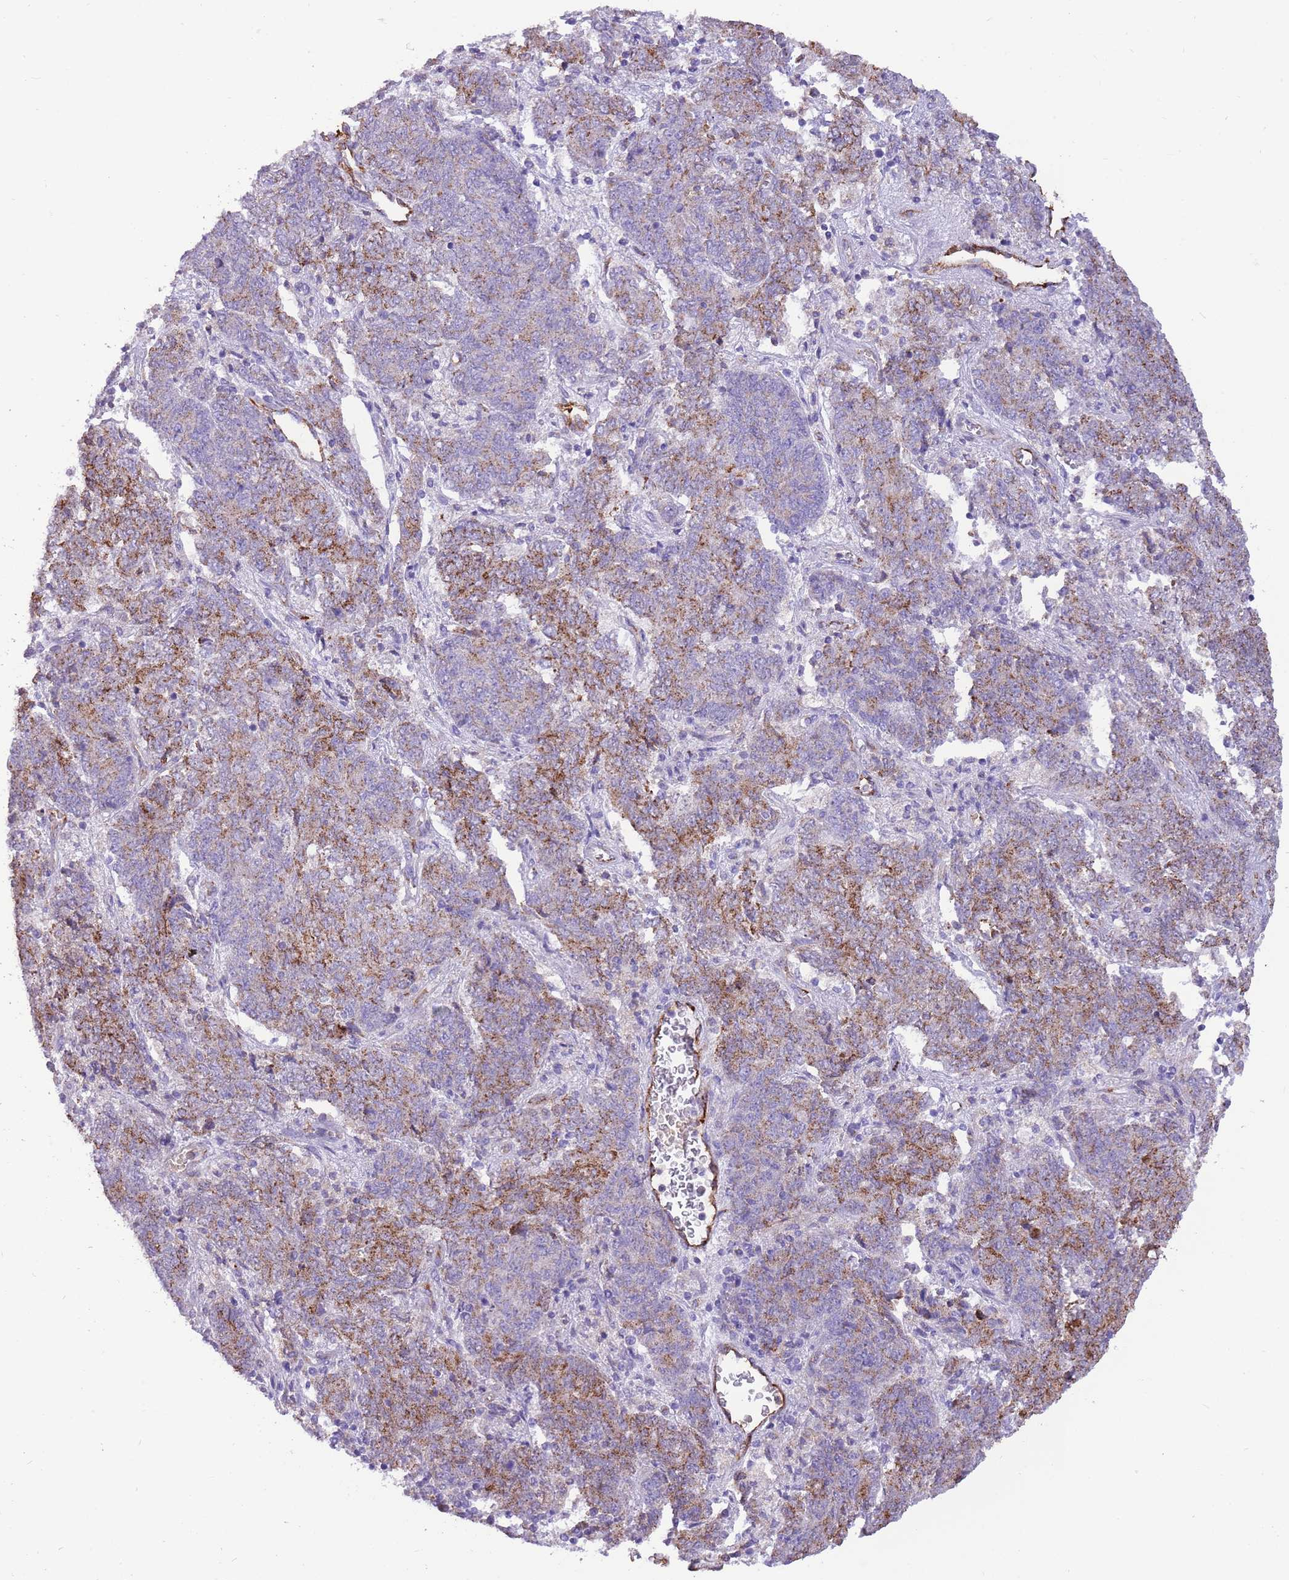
{"staining": {"intensity": "moderate", "quantity": ">75%", "location": "cytoplasmic/membranous"}, "tissue": "endometrial cancer", "cell_type": "Tumor cells", "image_type": "cancer", "snomed": [{"axis": "morphology", "description": "Adenocarcinoma, NOS"}, {"axis": "topography", "description": "Endometrium"}], "caption": "The immunohistochemical stain shows moderate cytoplasmic/membranous expression in tumor cells of endometrial cancer (adenocarcinoma) tissue. Nuclei are stained in blue.", "gene": "PCNX1", "patient": {"sex": "female", "age": 80}}